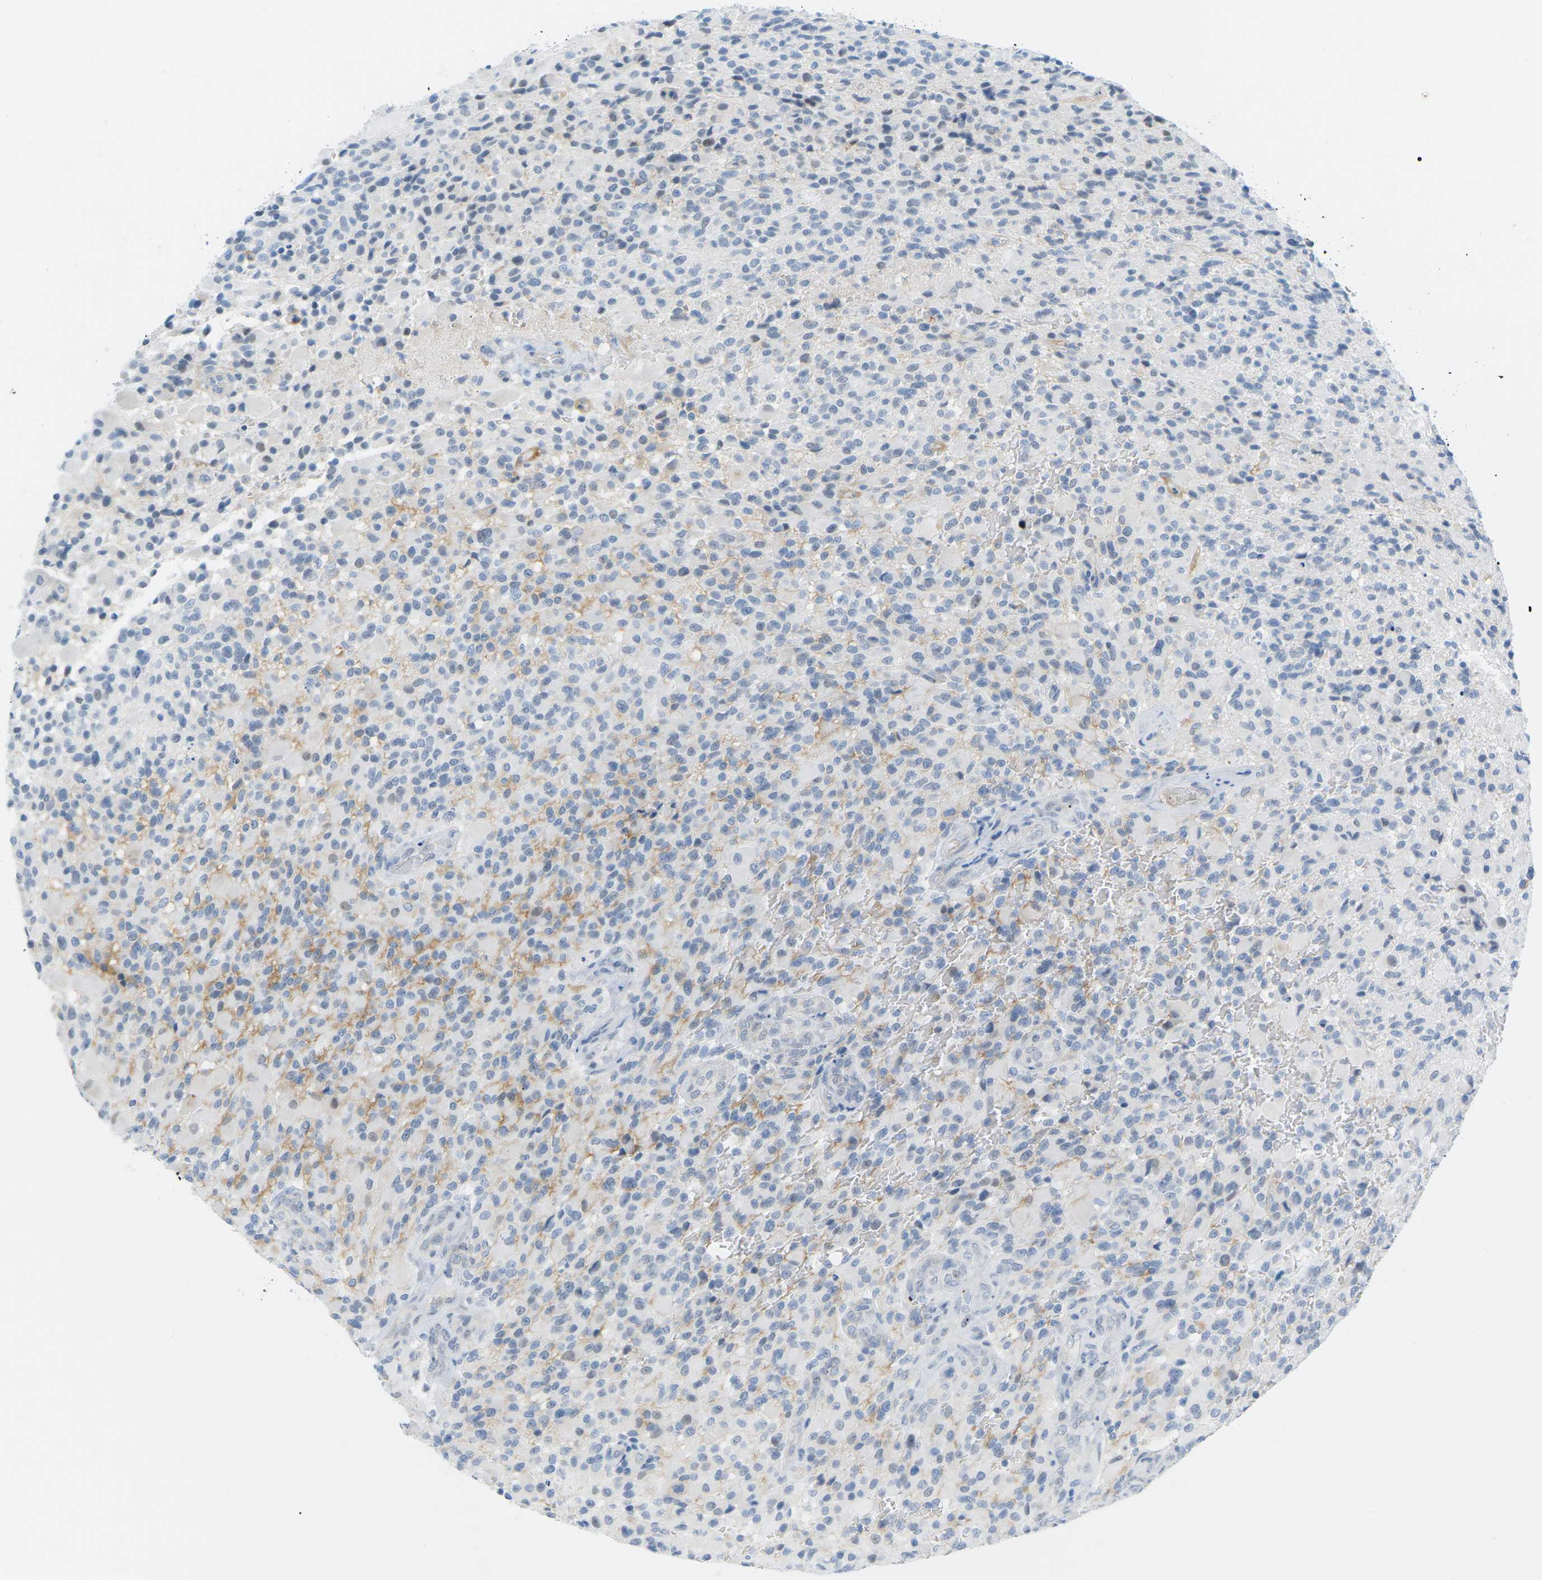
{"staining": {"intensity": "negative", "quantity": "none", "location": "none"}, "tissue": "glioma", "cell_type": "Tumor cells", "image_type": "cancer", "snomed": [{"axis": "morphology", "description": "Glioma, malignant, High grade"}, {"axis": "topography", "description": "Brain"}], "caption": "The IHC histopathology image has no significant staining in tumor cells of glioma tissue. (Brightfield microscopy of DAB immunohistochemistry (IHC) at high magnification).", "gene": "HLTF", "patient": {"sex": "male", "age": 71}}